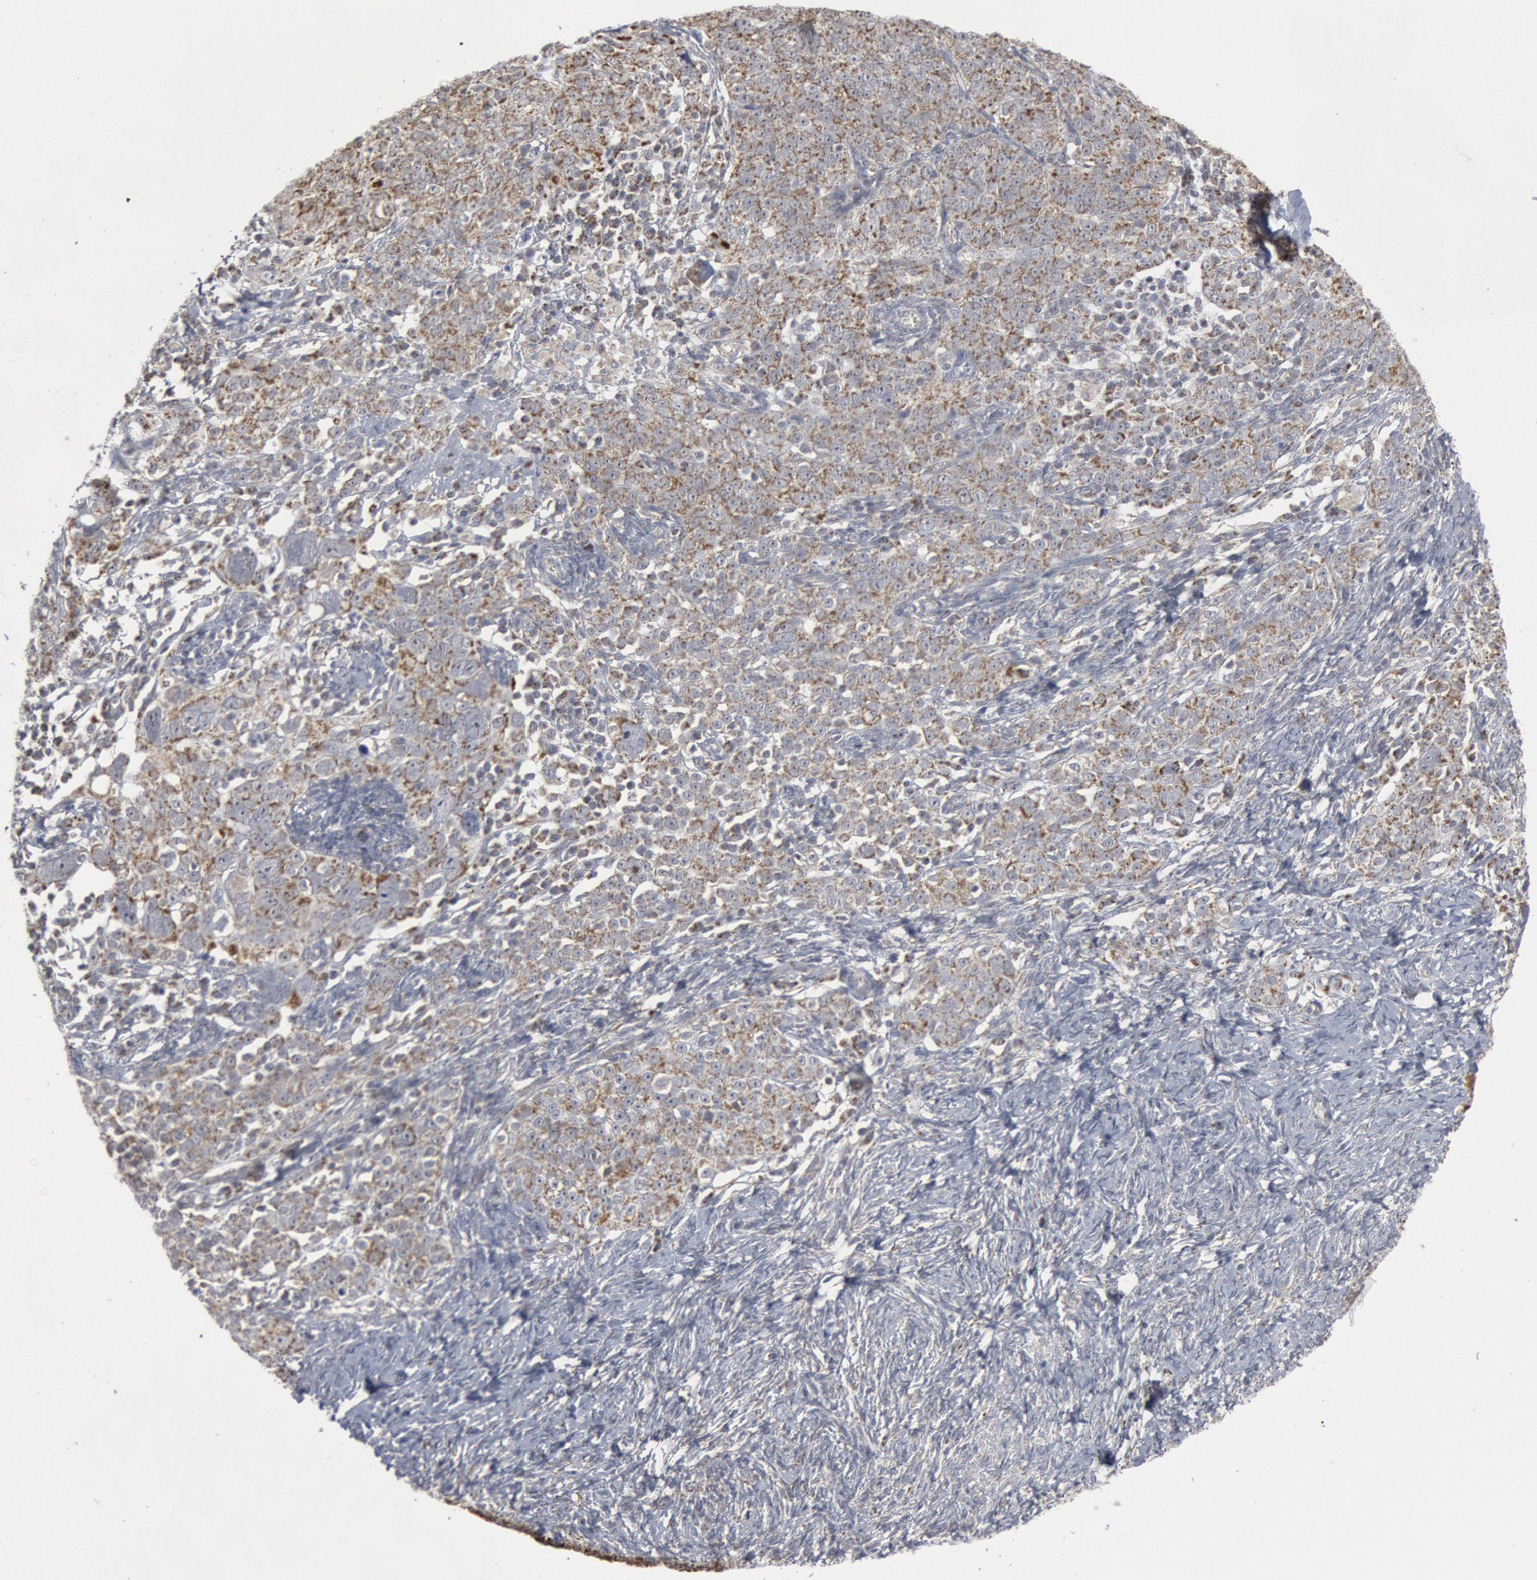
{"staining": {"intensity": "weak", "quantity": "25%-75%", "location": "cytoplasmic/membranous"}, "tissue": "ovarian cancer", "cell_type": "Tumor cells", "image_type": "cancer", "snomed": [{"axis": "morphology", "description": "Normal tissue, NOS"}, {"axis": "morphology", "description": "Cystadenocarcinoma, serous, NOS"}, {"axis": "topography", "description": "Ovary"}], "caption": "Weak cytoplasmic/membranous positivity is present in about 25%-75% of tumor cells in serous cystadenocarcinoma (ovarian). The staining was performed using DAB (3,3'-diaminobenzidine) to visualize the protein expression in brown, while the nuclei were stained in blue with hematoxylin (Magnification: 20x).", "gene": "CASP9", "patient": {"sex": "female", "age": 62}}